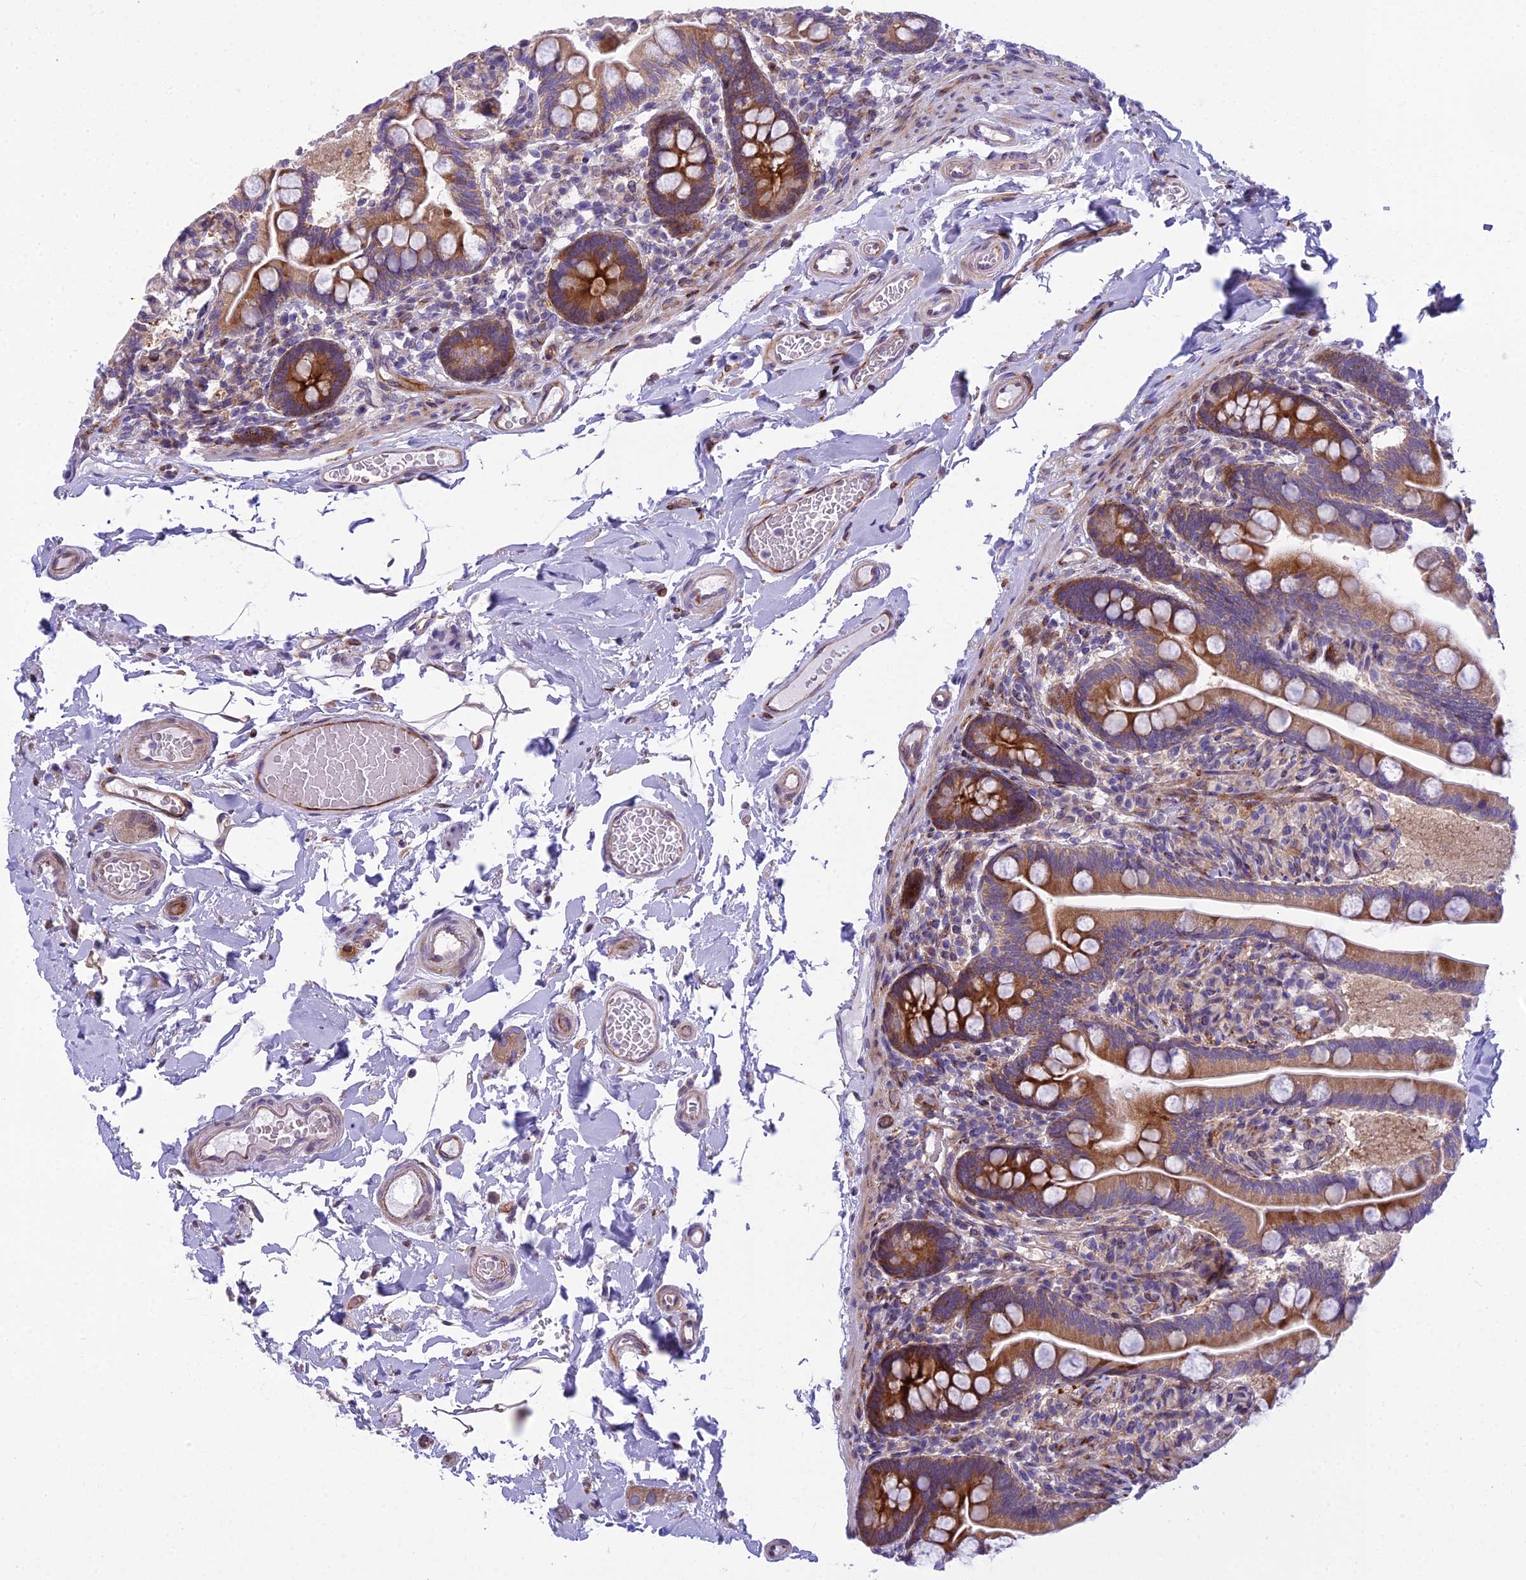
{"staining": {"intensity": "moderate", "quantity": ">75%", "location": "cytoplasmic/membranous"}, "tissue": "small intestine", "cell_type": "Glandular cells", "image_type": "normal", "snomed": [{"axis": "morphology", "description": "Normal tissue, NOS"}, {"axis": "topography", "description": "Small intestine"}], "caption": "Moderate cytoplasmic/membranous expression for a protein is seen in approximately >75% of glandular cells of benign small intestine using immunohistochemistry (IHC).", "gene": "PCDHB14", "patient": {"sex": "female", "age": 64}}